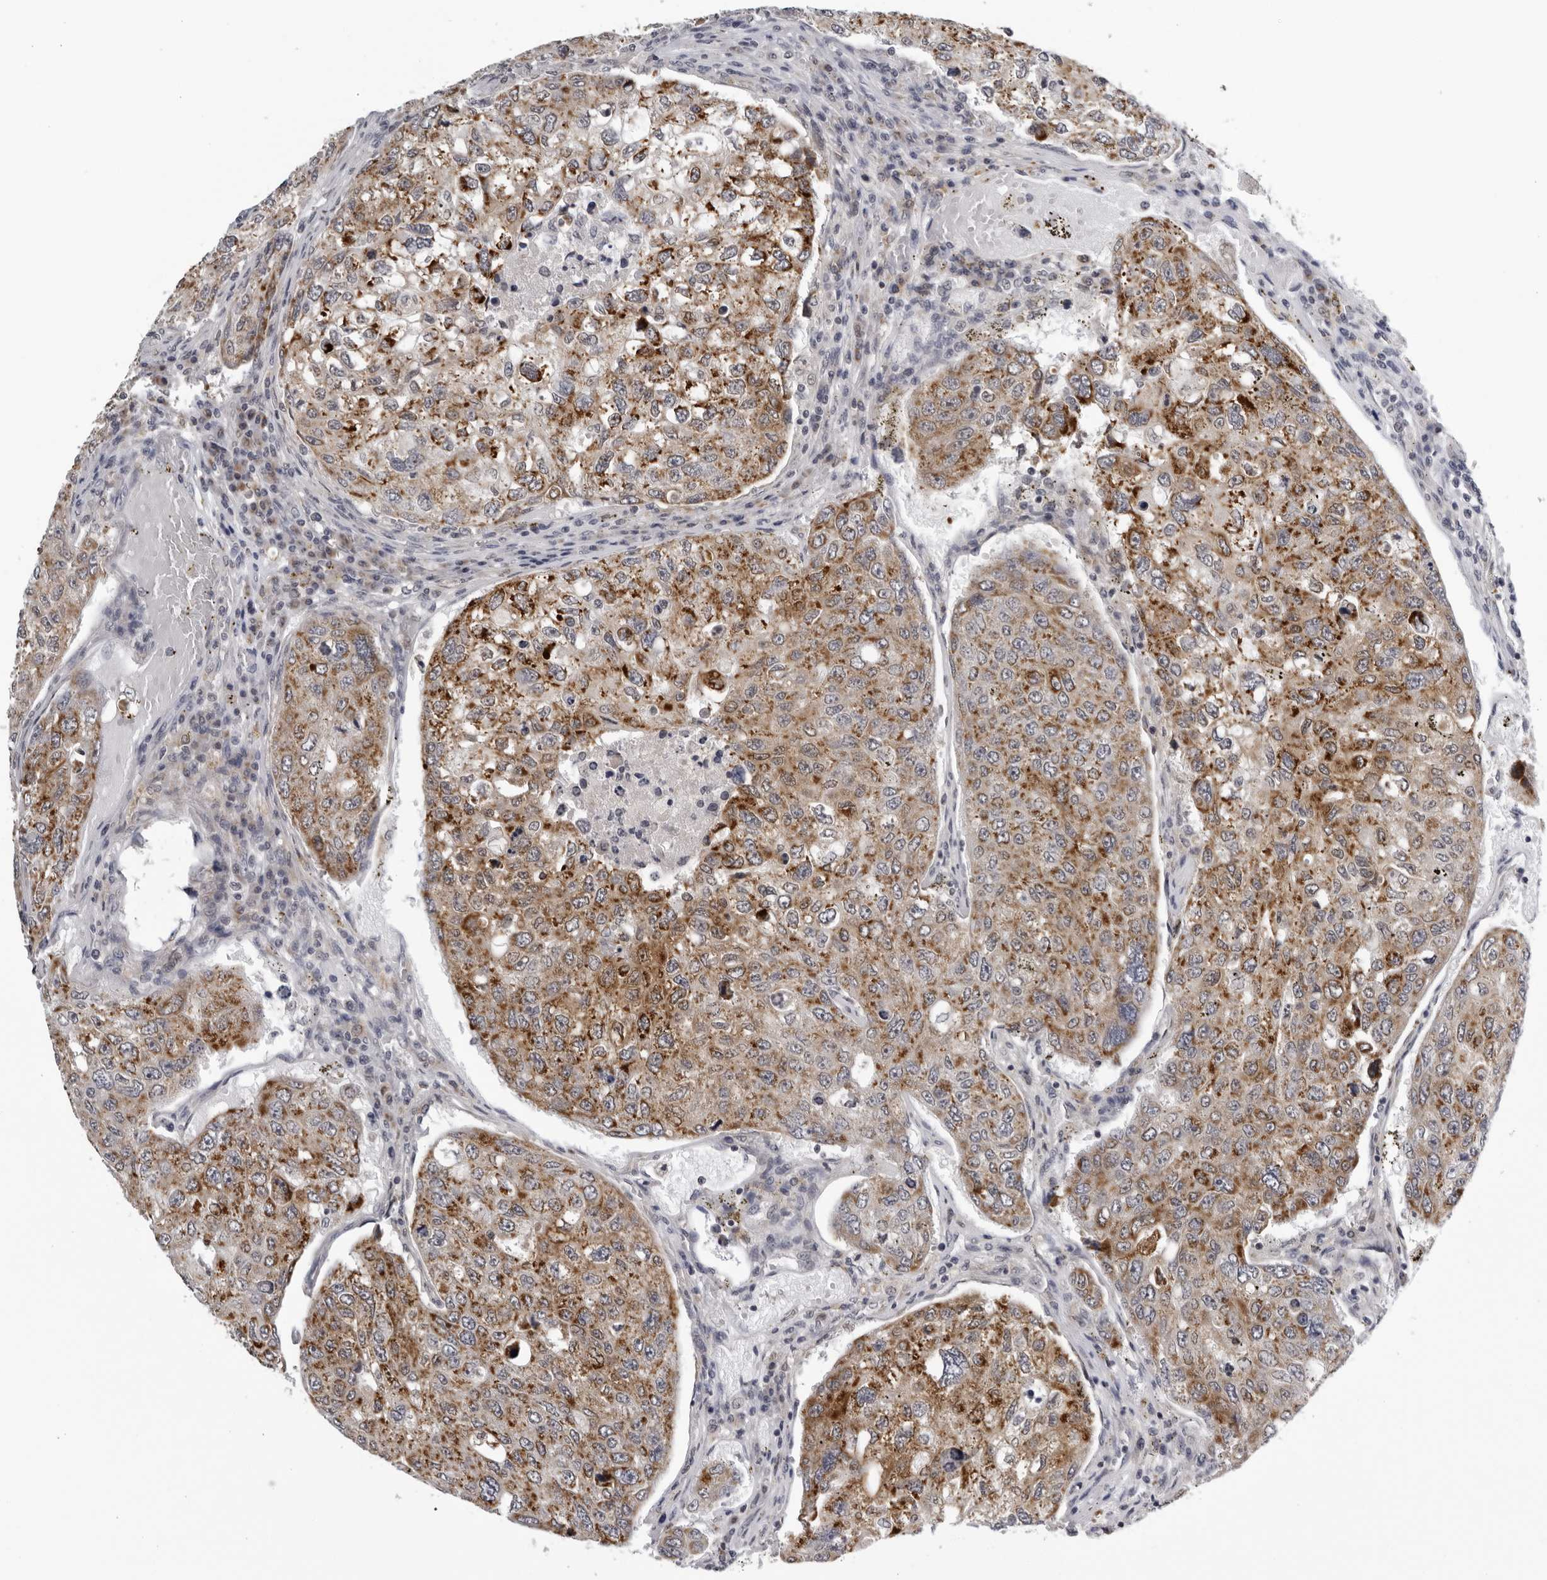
{"staining": {"intensity": "moderate", "quantity": ">75%", "location": "cytoplasmic/membranous"}, "tissue": "urothelial cancer", "cell_type": "Tumor cells", "image_type": "cancer", "snomed": [{"axis": "morphology", "description": "Urothelial carcinoma, High grade"}, {"axis": "topography", "description": "Lymph node"}, {"axis": "topography", "description": "Urinary bladder"}], "caption": "Immunohistochemical staining of human urothelial carcinoma (high-grade) displays moderate cytoplasmic/membranous protein positivity in approximately >75% of tumor cells.", "gene": "CPT2", "patient": {"sex": "male", "age": 51}}